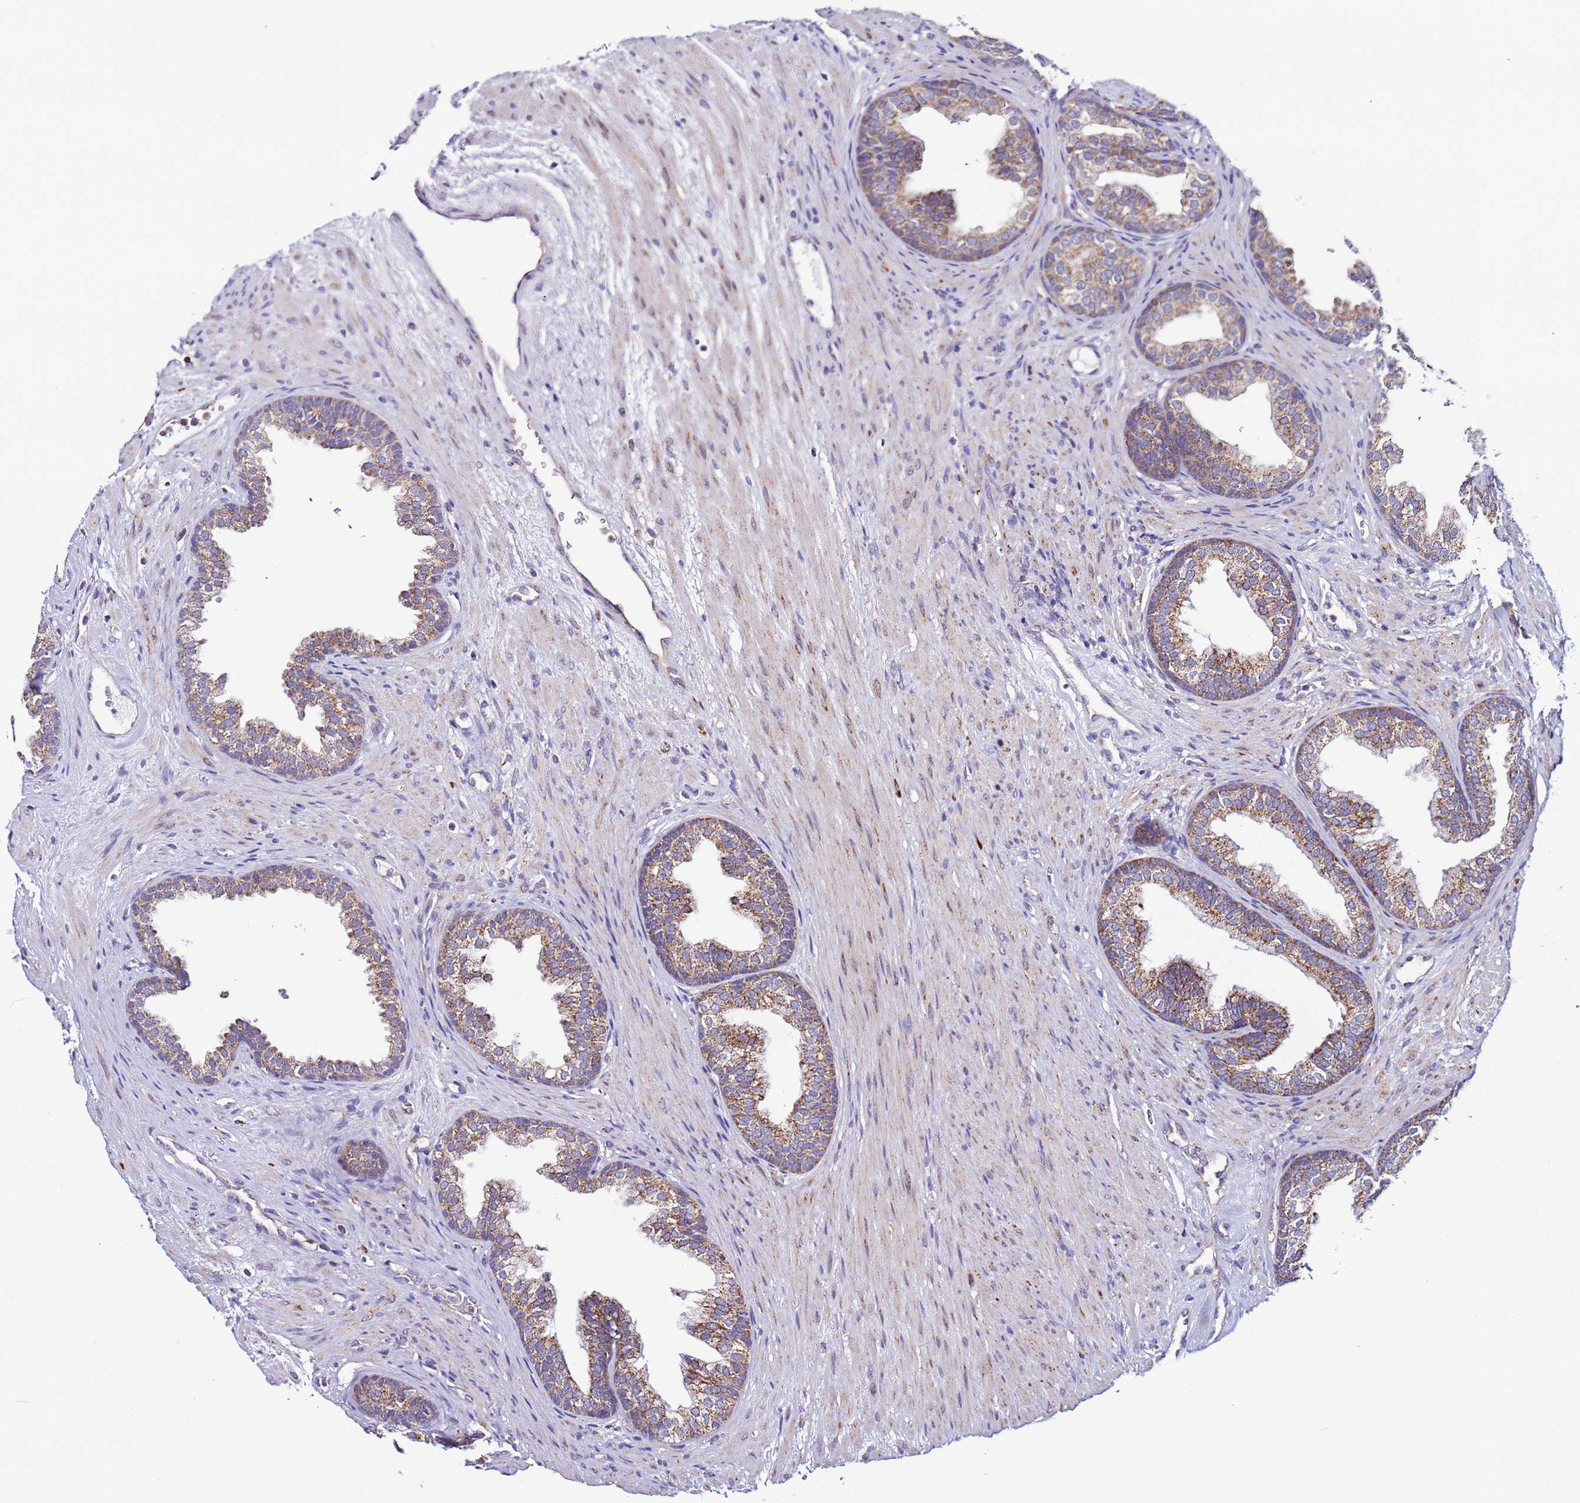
{"staining": {"intensity": "moderate", "quantity": ">75%", "location": "cytoplasmic/membranous"}, "tissue": "prostate", "cell_type": "Glandular cells", "image_type": "normal", "snomed": [{"axis": "morphology", "description": "Normal tissue, NOS"}, {"axis": "topography", "description": "Prostate"}], "caption": "Prostate stained with immunohistochemistry (IHC) demonstrates moderate cytoplasmic/membranous positivity in approximately >75% of glandular cells.", "gene": "UEVLD", "patient": {"sex": "male", "age": 76}}